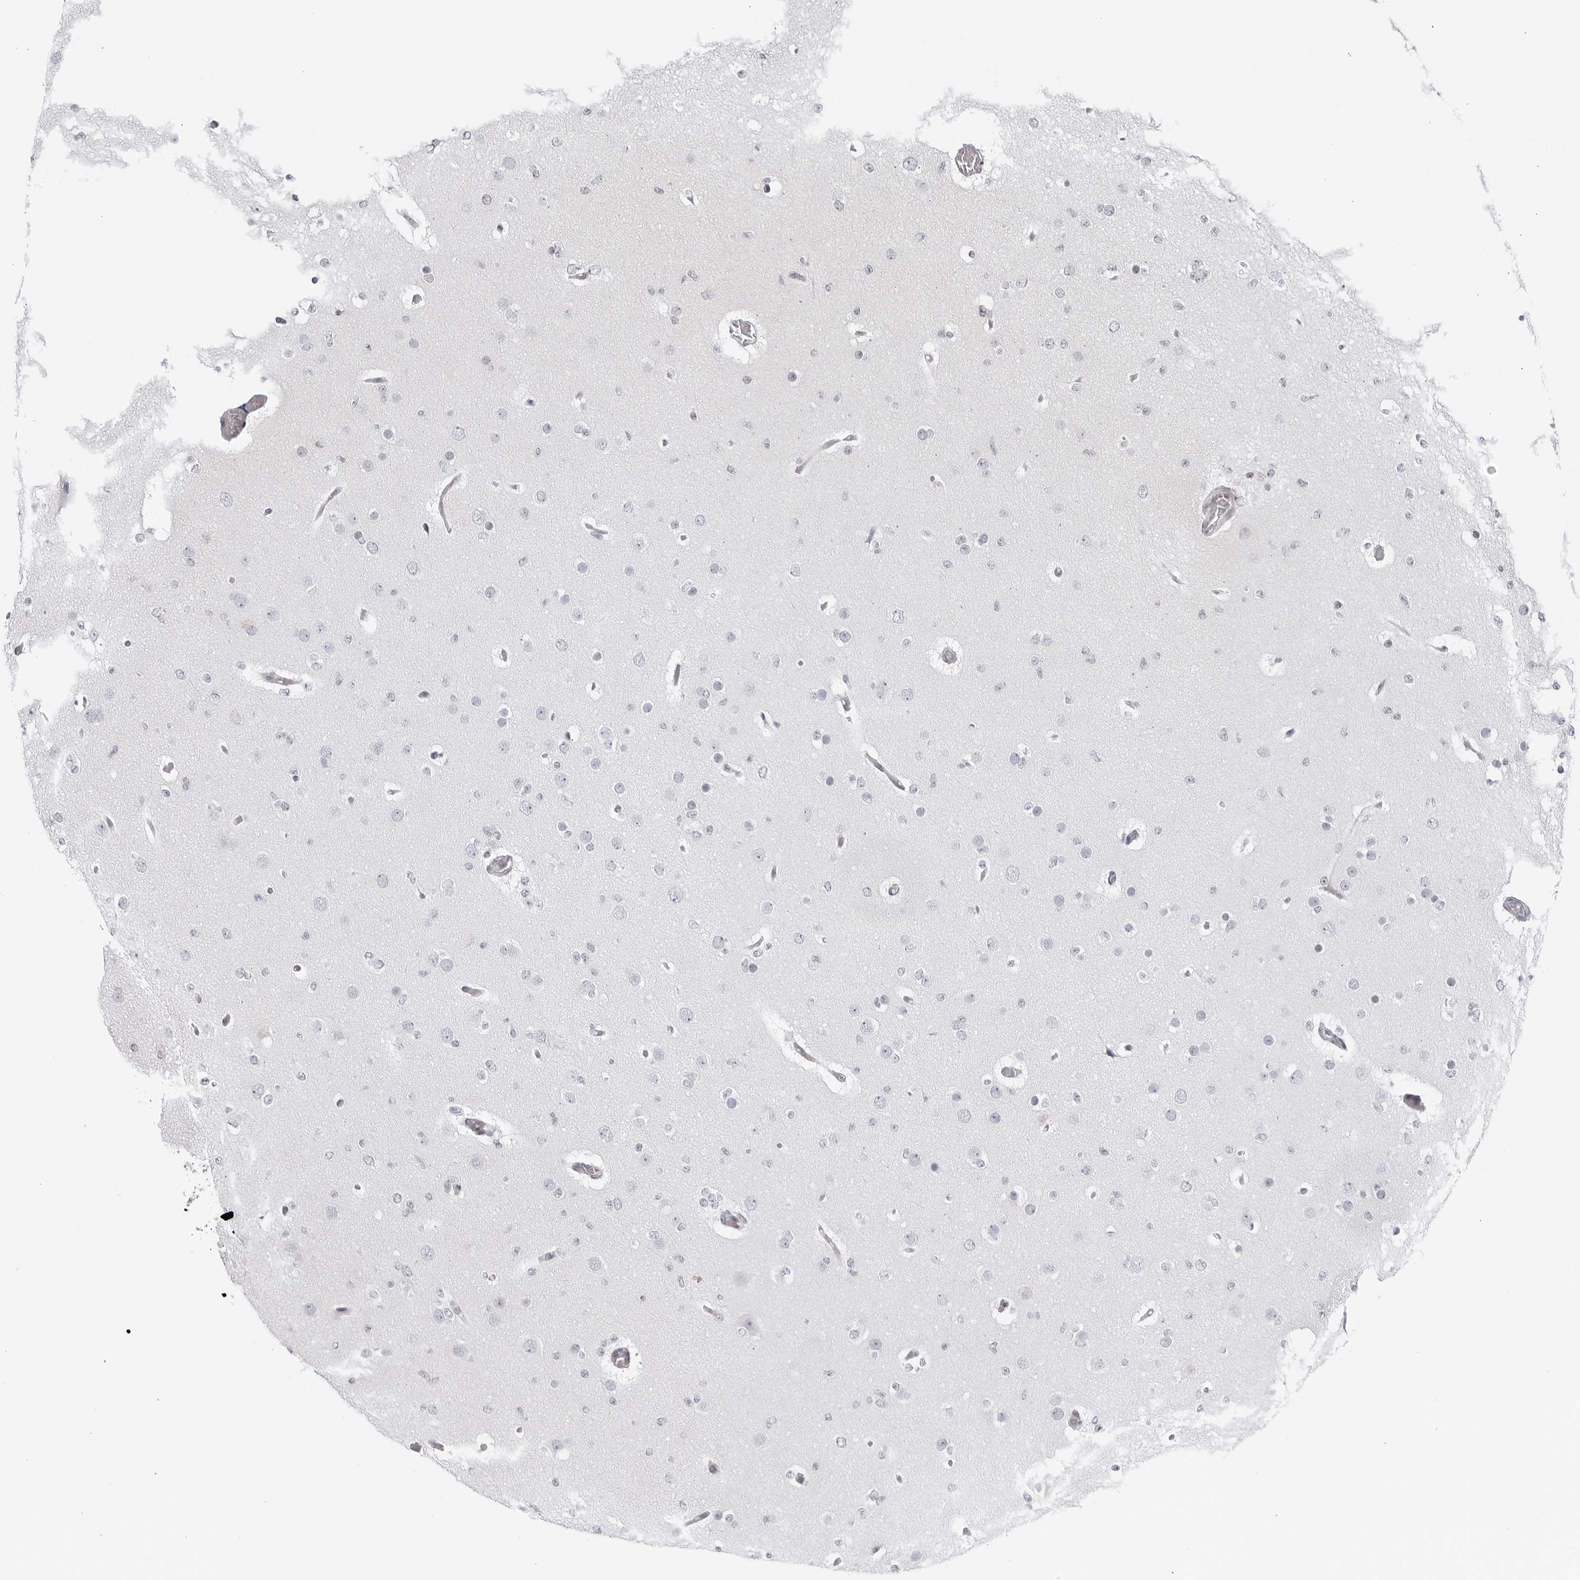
{"staining": {"intensity": "negative", "quantity": "none", "location": "none"}, "tissue": "glioma", "cell_type": "Tumor cells", "image_type": "cancer", "snomed": [{"axis": "morphology", "description": "Glioma, malignant, Low grade"}, {"axis": "topography", "description": "Brain"}], "caption": "IHC micrograph of human malignant low-grade glioma stained for a protein (brown), which exhibits no positivity in tumor cells. Brightfield microscopy of immunohistochemistry stained with DAB (3,3'-diaminobenzidine) (brown) and hematoxylin (blue), captured at high magnification.", "gene": "RAB11FIP3", "patient": {"sex": "female", "age": 22}}